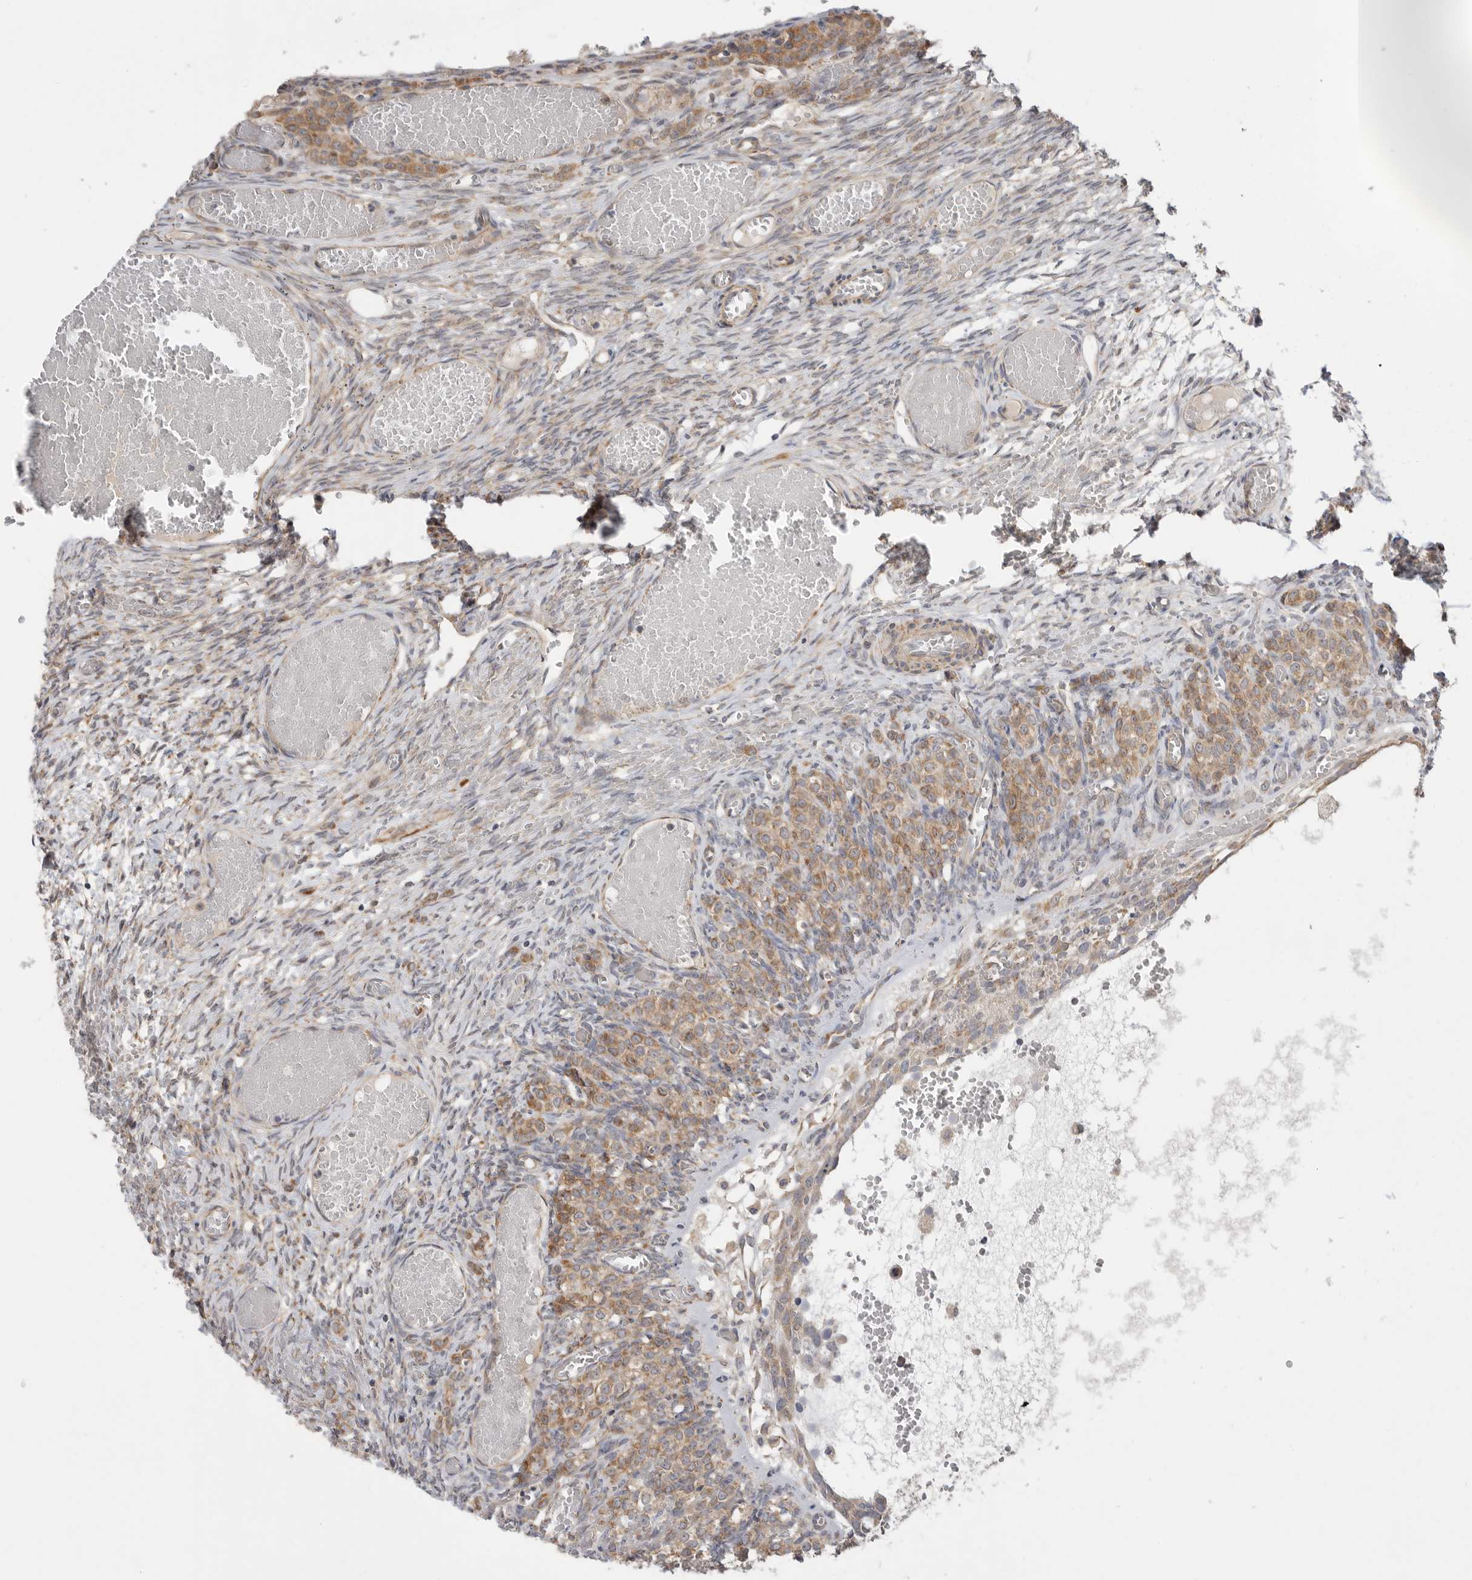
{"staining": {"intensity": "weak", "quantity": "25%-75%", "location": "cytoplasmic/membranous"}, "tissue": "ovary", "cell_type": "Ovarian stroma cells", "image_type": "normal", "snomed": [{"axis": "morphology", "description": "Adenocarcinoma, NOS"}, {"axis": "topography", "description": "Endometrium"}], "caption": "Ovary stained with DAB immunohistochemistry (IHC) reveals low levels of weak cytoplasmic/membranous expression in about 25%-75% of ovarian stroma cells.", "gene": "MTFR1L", "patient": {"sex": "female", "age": 32}}